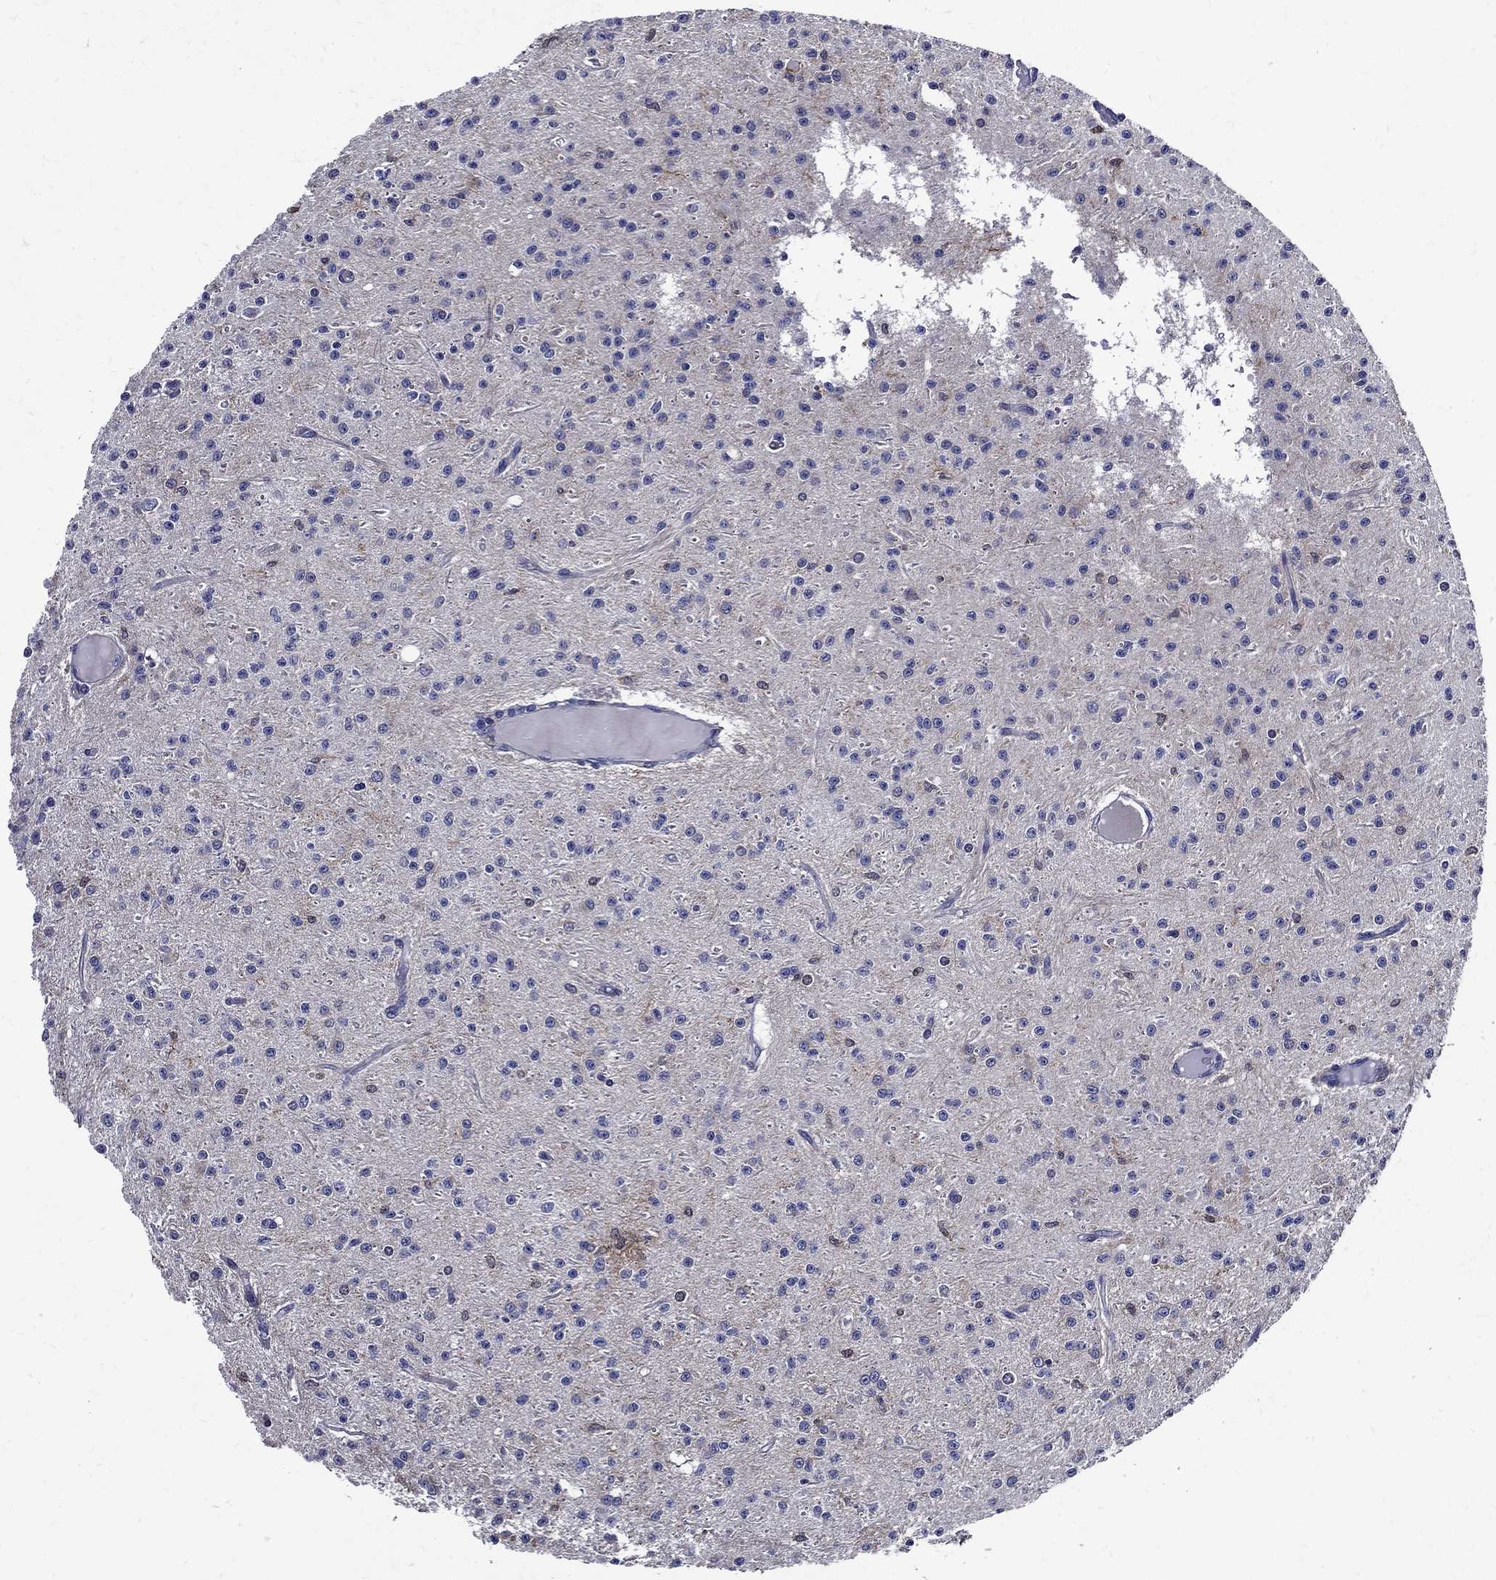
{"staining": {"intensity": "negative", "quantity": "none", "location": "none"}, "tissue": "glioma", "cell_type": "Tumor cells", "image_type": "cancer", "snomed": [{"axis": "morphology", "description": "Glioma, malignant, Low grade"}, {"axis": "topography", "description": "Brain"}], "caption": "DAB immunohistochemical staining of malignant glioma (low-grade) displays no significant positivity in tumor cells.", "gene": "GPR171", "patient": {"sex": "male", "age": 27}}